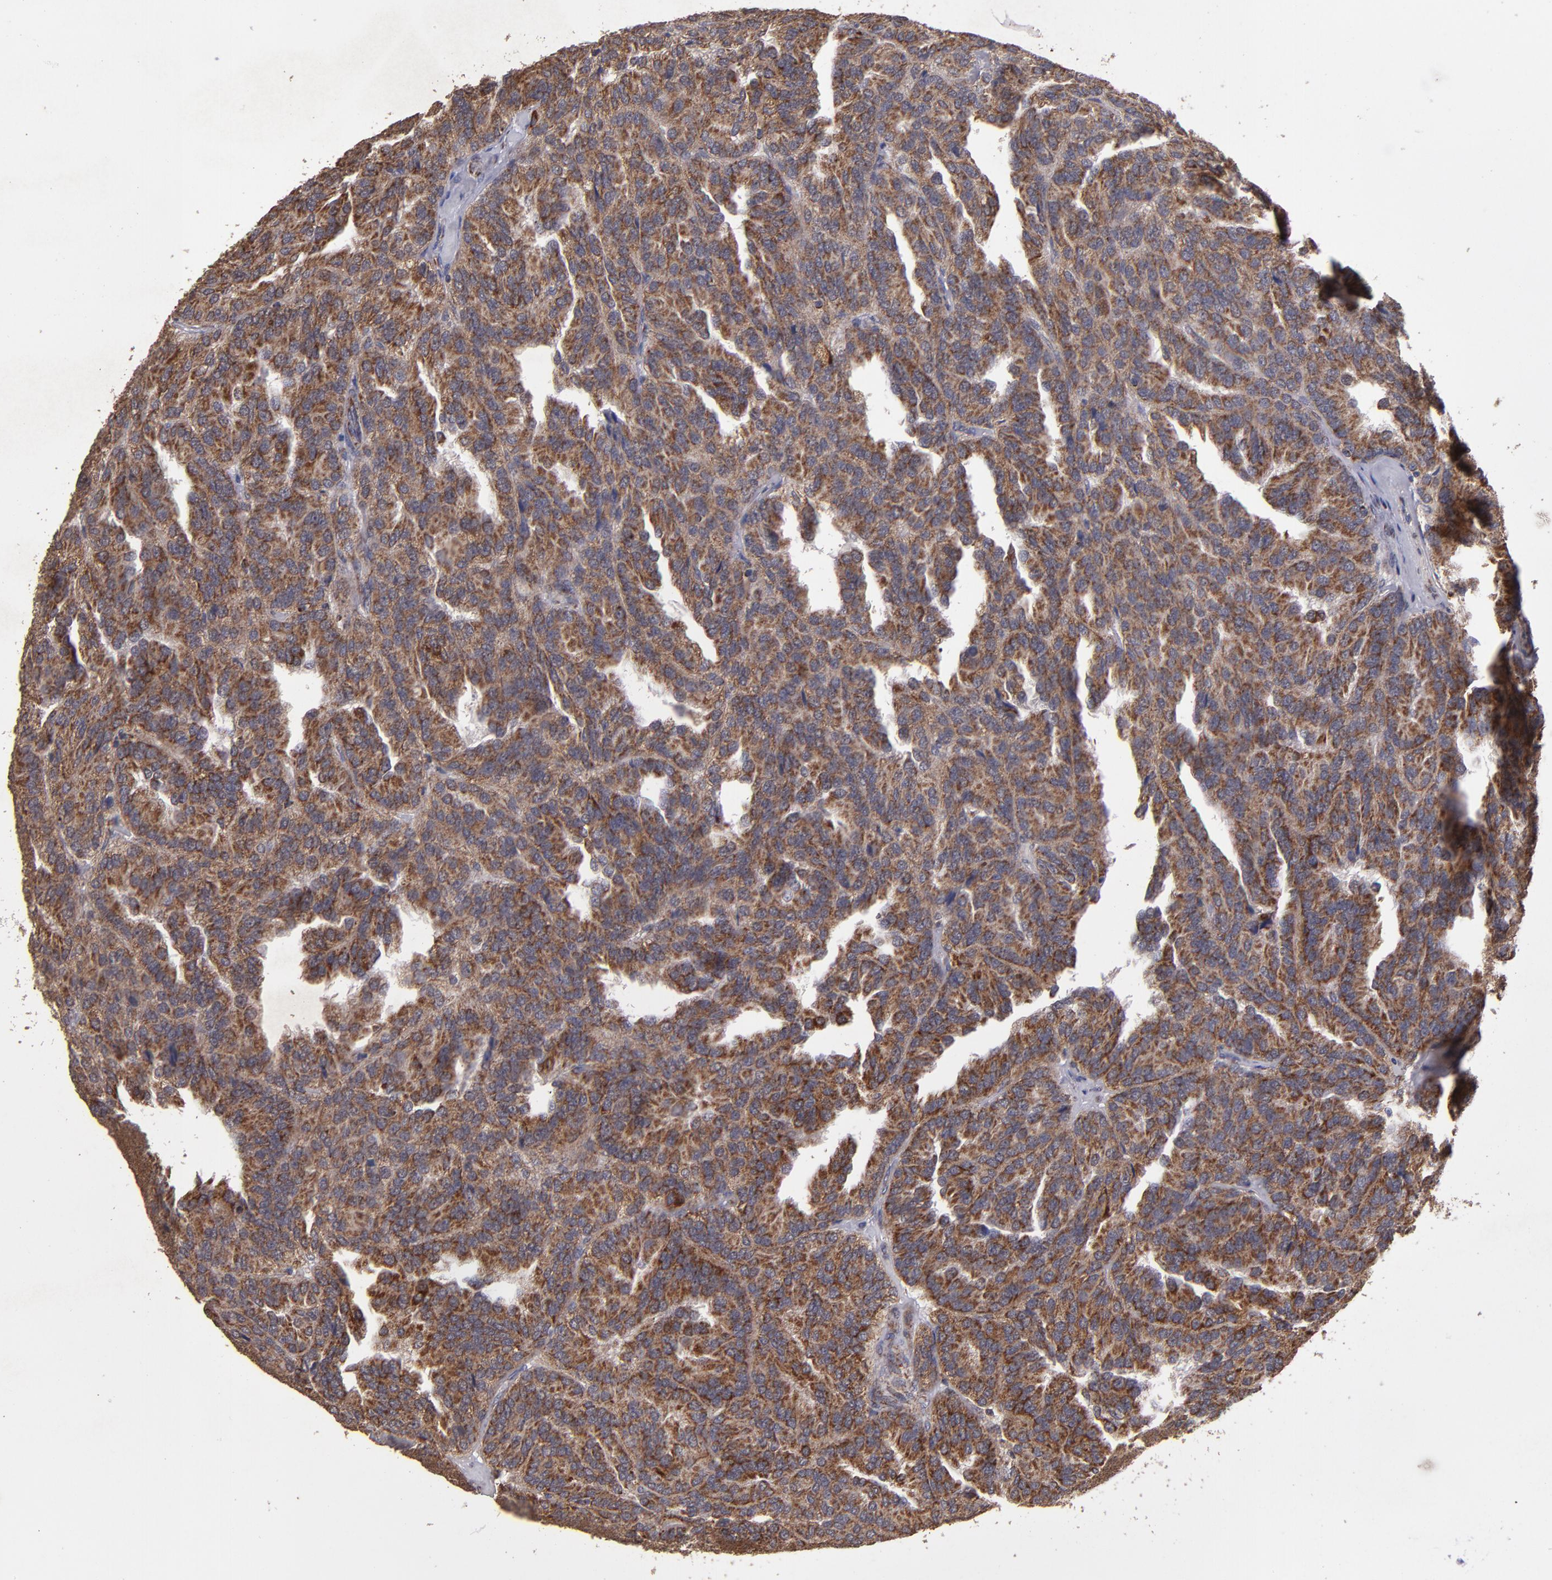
{"staining": {"intensity": "moderate", "quantity": ">75%", "location": "cytoplasmic/membranous"}, "tissue": "renal cancer", "cell_type": "Tumor cells", "image_type": "cancer", "snomed": [{"axis": "morphology", "description": "Adenocarcinoma, NOS"}, {"axis": "topography", "description": "Kidney"}], "caption": "DAB (3,3'-diaminobenzidine) immunohistochemical staining of renal cancer (adenocarcinoma) reveals moderate cytoplasmic/membranous protein expression in approximately >75% of tumor cells.", "gene": "TIMM9", "patient": {"sex": "male", "age": 46}}